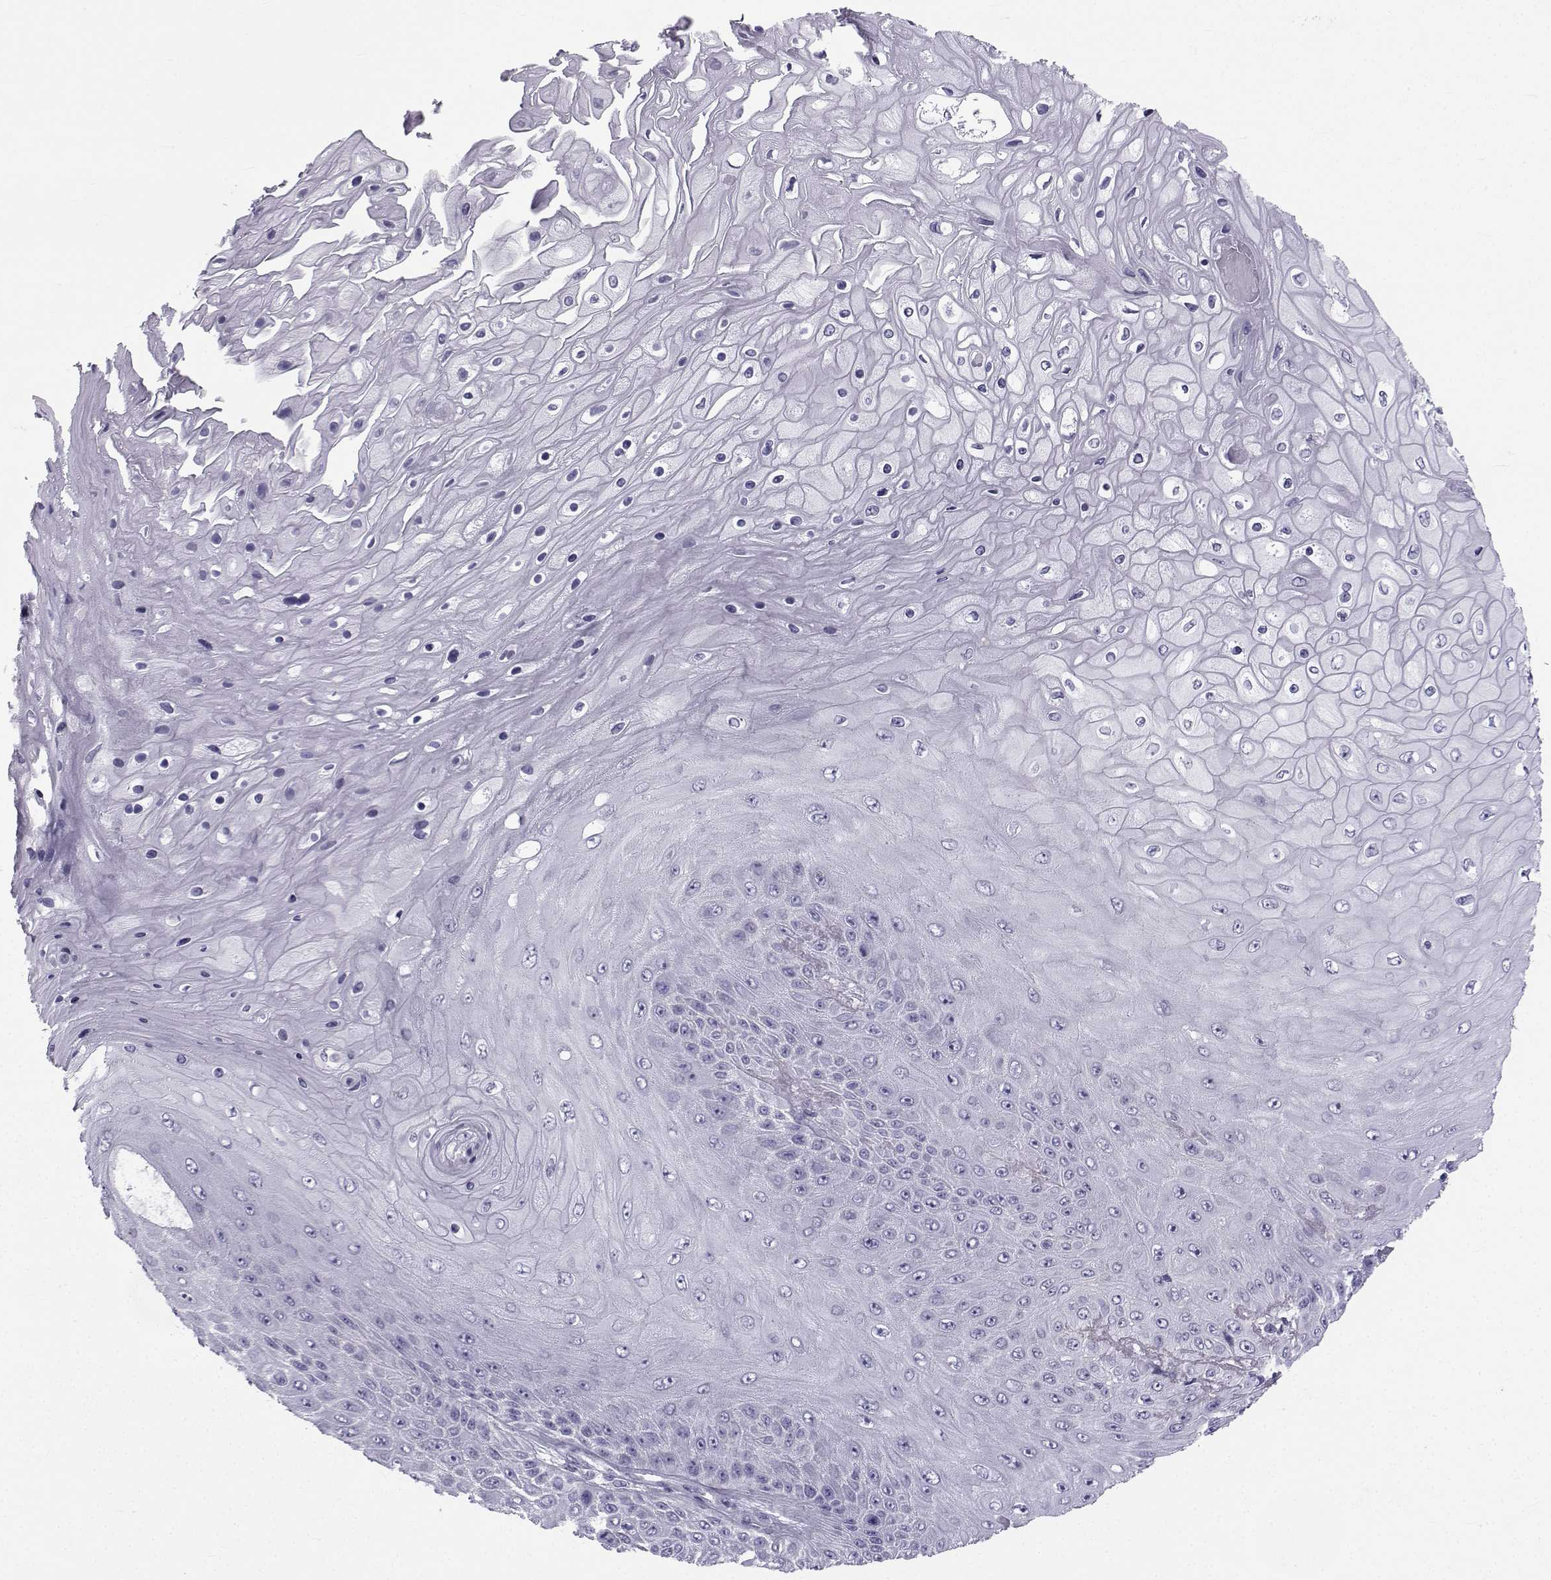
{"staining": {"intensity": "negative", "quantity": "none", "location": "none"}, "tissue": "skin cancer", "cell_type": "Tumor cells", "image_type": "cancer", "snomed": [{"axis": "morphology", "description": "Squamous cell carcinoma, NOS"}, {"axis": "topography", "description": "Skin"}], "caption": "Micrograph shows no protein expression in tumor cells of skin cancer tissue. The staining was performed using DAB to visualize the protein expression in brown, while the nuclei were stained in blue with hematoxylin (Magnification: 20x).", "gene": "SPANXD", "patient": {"sex": "male", "age": 62}}